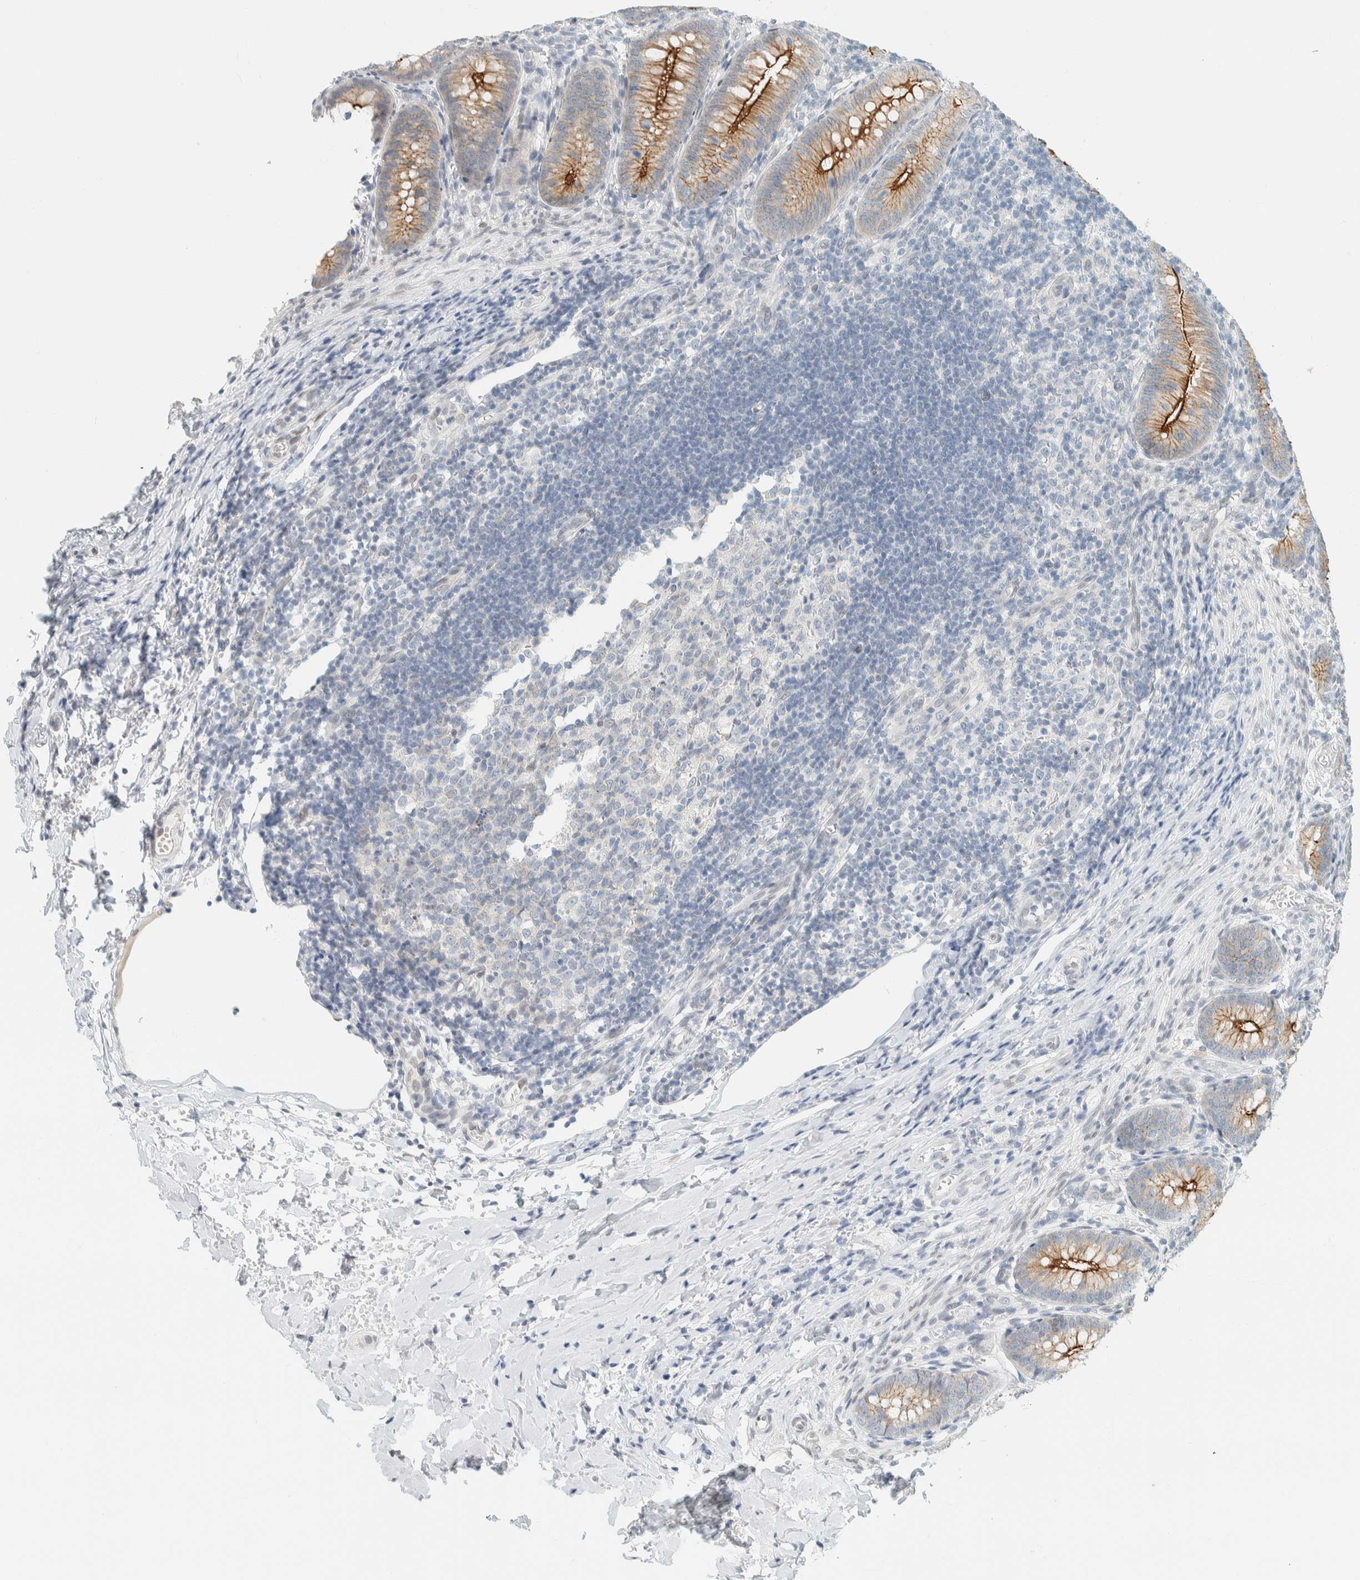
{"staining": {"intensity": "moderate", "quantity": "25%-75%", "location": "cytoplasmic/membranous"}, "tissue": "appendix", "cell_type": "Glandular cells", "image_type": "normal", "snomed": [{"axis": "morphology", "description": "Normal tissue, NOS"}, {"axis": "topography", "description": "Appendix"}], "caption": "Immunohistochemical staining of benign human appendix reveals moderate cytoplasmic/membranous protein staining in about 25%-75% of glandular cells.", "gene": "C1QTNF12", "patient": {"sex": "male", "age": 1}}